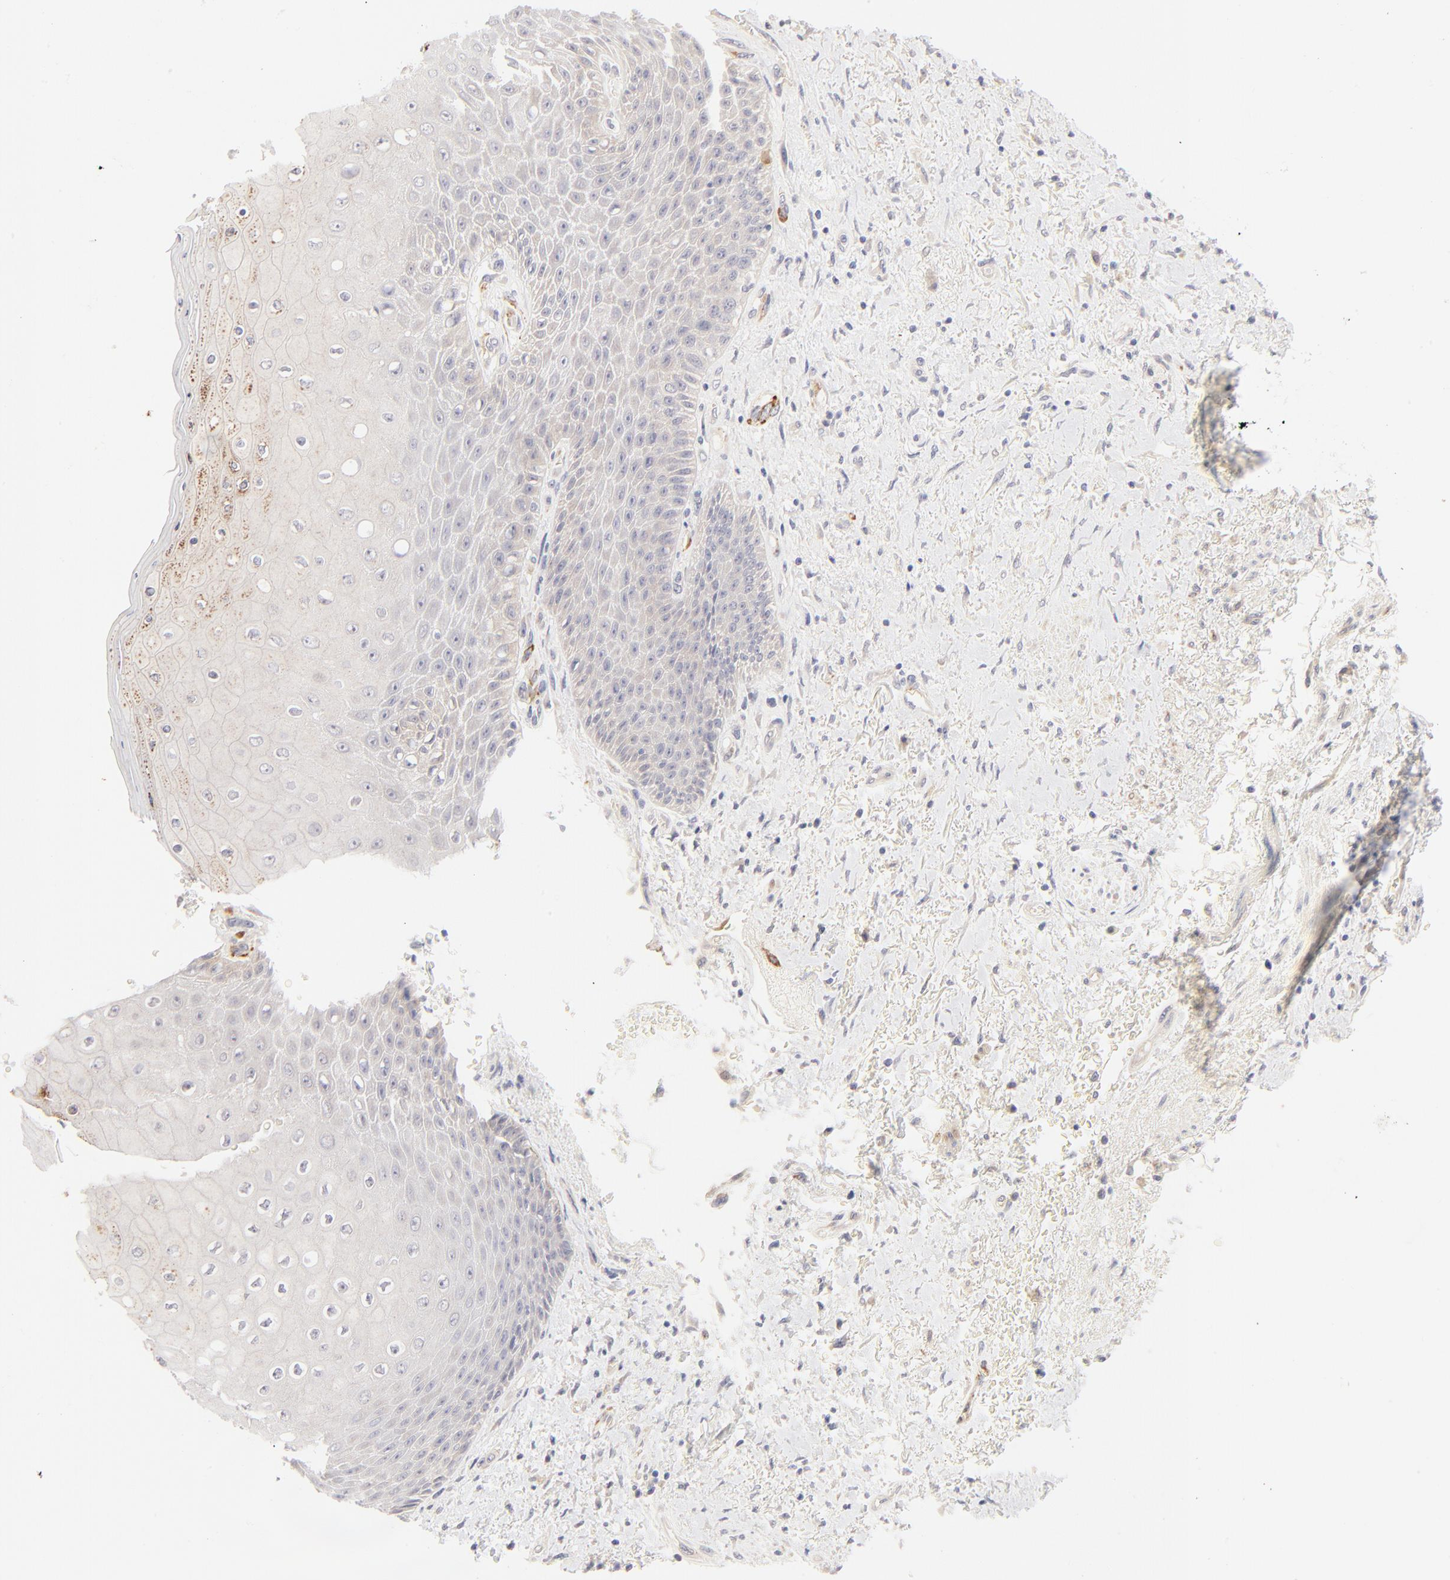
{"staining": {"intensity": "moderate", "quantity": "<25%", "location": "cytoplasmic/membranous"}, "tissue": "skin", "cell_type": "Epidermal cells", "image_type": "normal", "snomed": [{"axis": "morphology", "description": "Normal tissue, NOS"}, {"axis": "topography", "description": "Anal"}], "caption": "A micrograph of human skin stained for a protein exhibits moderate cytoplasmic/membranous brown staining in epidermal cells.", "gene": "NKX2", "patient": {"sex": "female", "age": 46}}